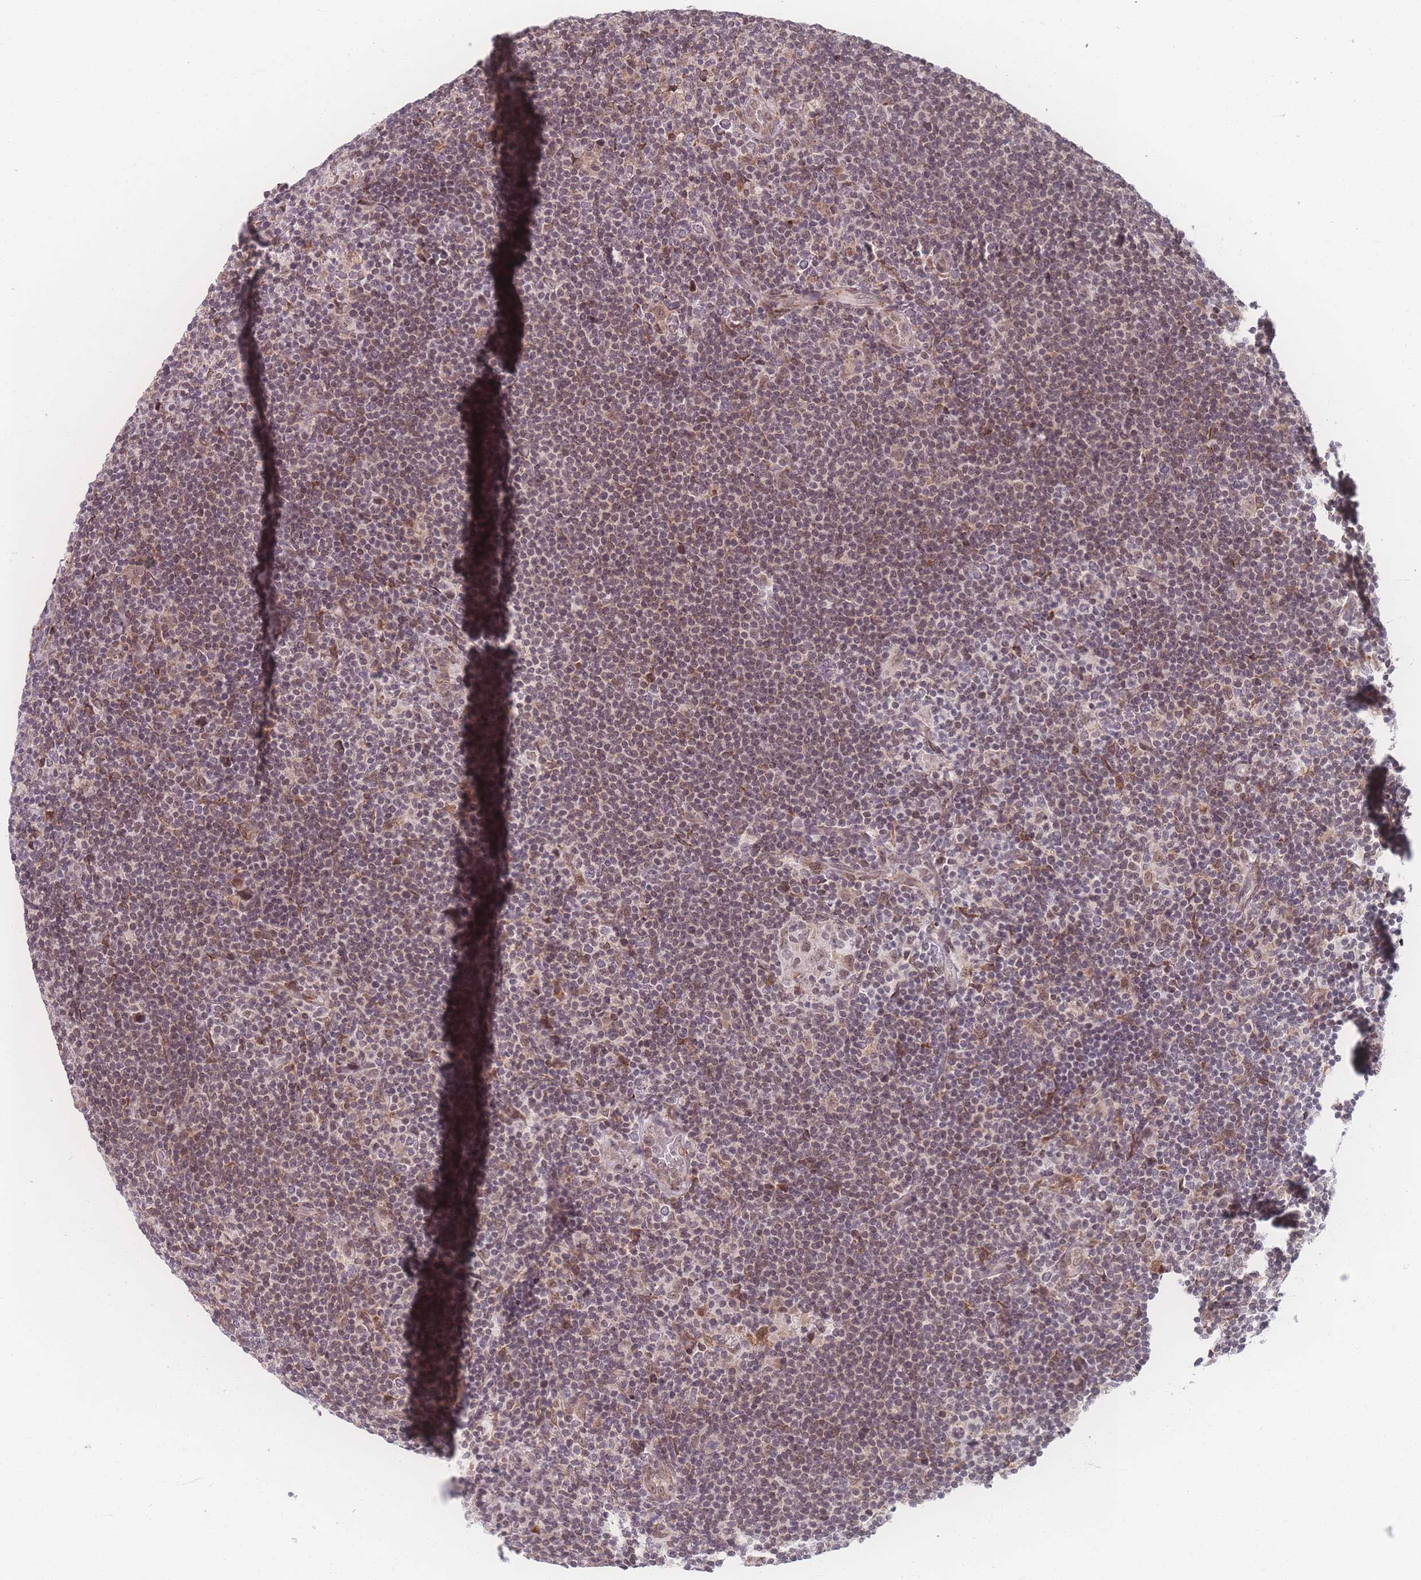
{"staining": {"intensity": "weak", "quantity": ">75%", "location": "nuclear"}, "tissue": "lymphoma", "cell_type": "Tumor cells", "image_type": "cancer", "snomed": [{"axis": "morphology", "description": "Hodgkin's disease, NOS"}, {"axis": "topography", "description": "Lymph node"}], "caption": "A brown stain highlights weak nuclear staining of a protein in lymphoma tumor cells.", "gene": "ZC3H13", "patient": {"sex": "female", "age": 57}}